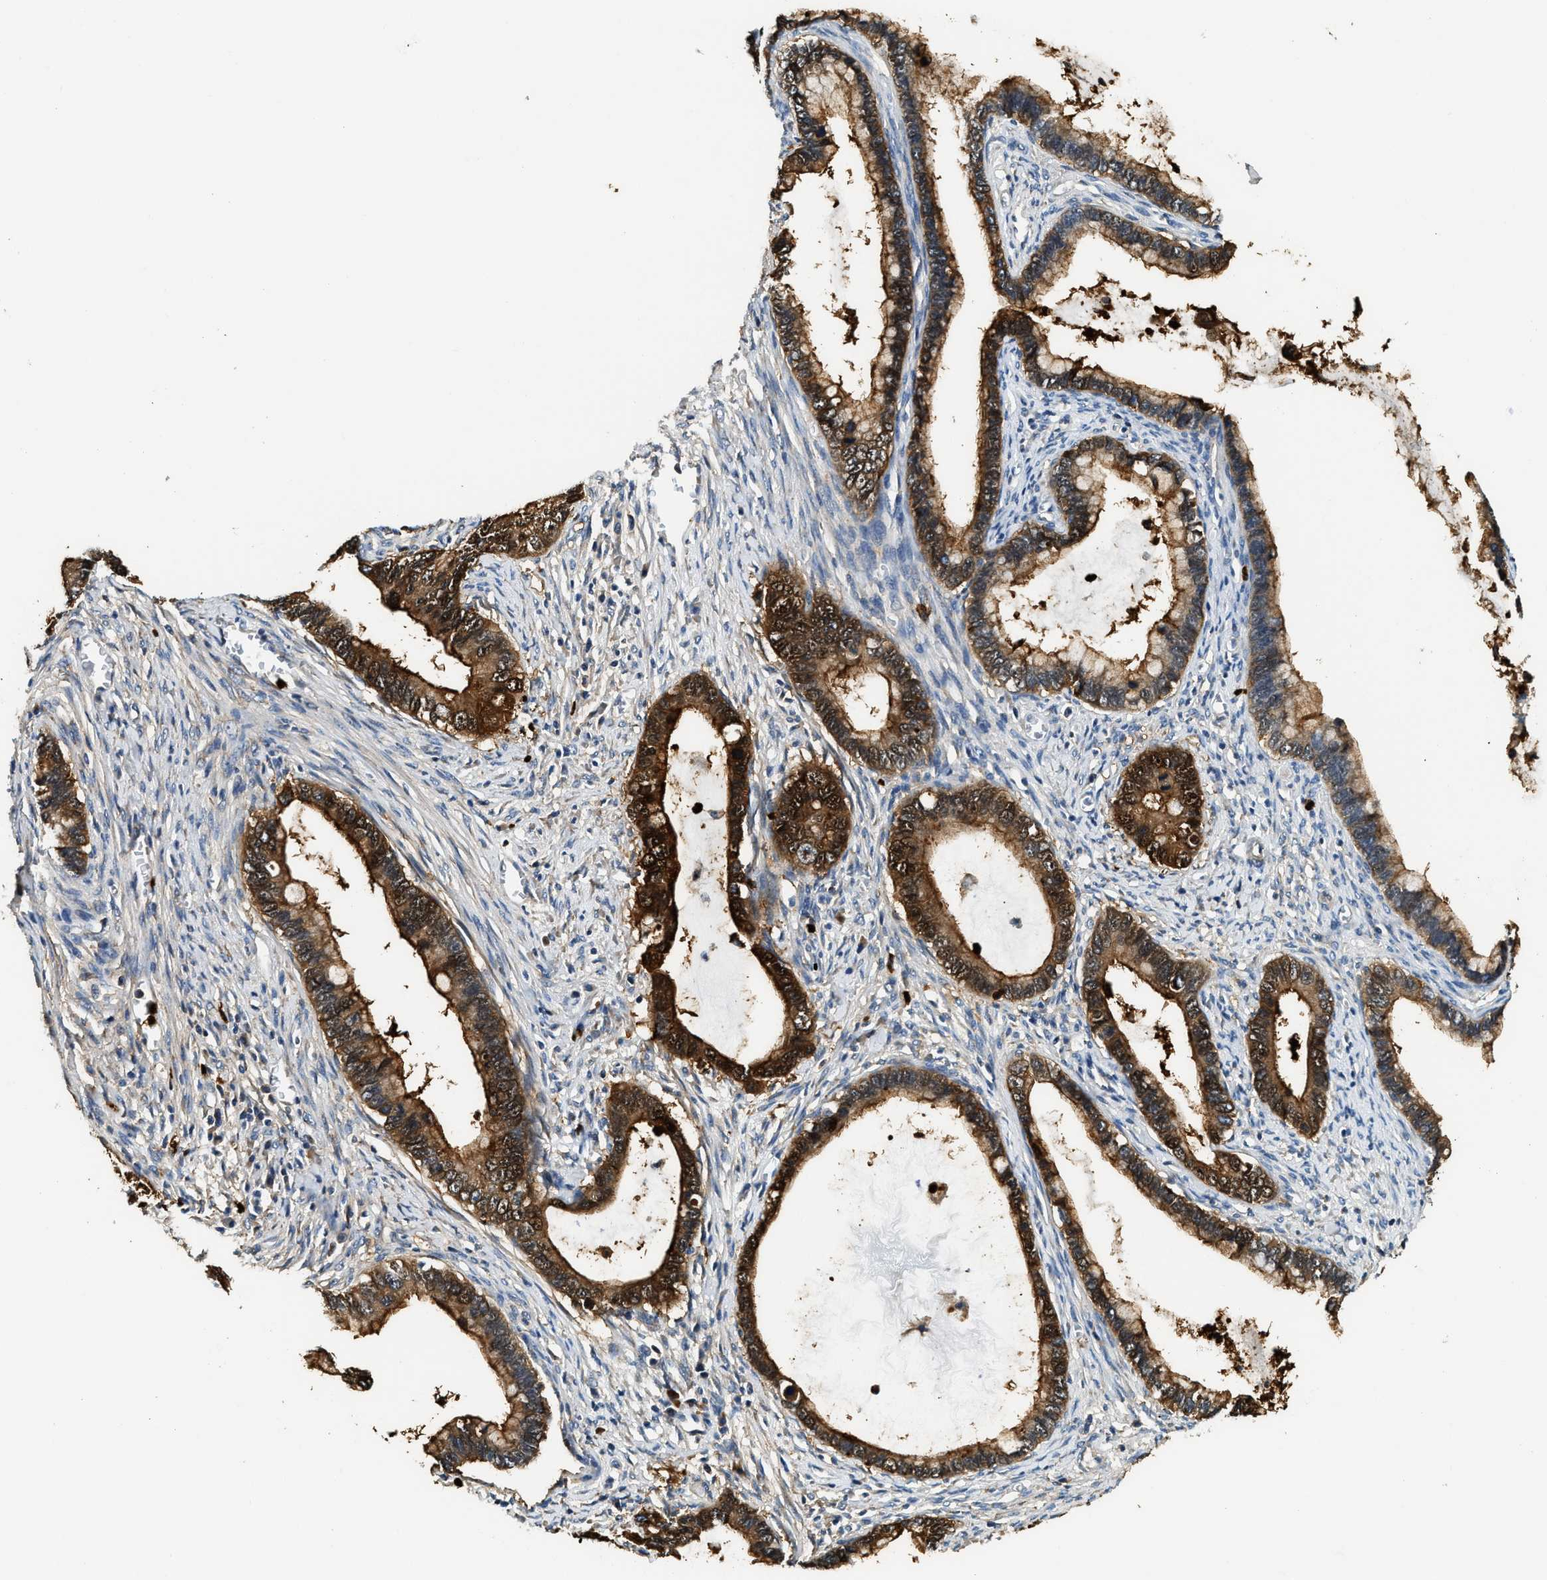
{"staining": {"intensity": "strong", "quantity": ">75%", "location": "cytoplasmic/membranous,nuclear"}, "tissue": "cervical cancer", "cell_type": "Tumor cells", "image_type": "cancer", "snomed": [{"axis": "morphology", "description": "Adenocarcinoma, NOS"}, {"axis": "topography", "description": "Cervix"}], "caption": "Brown immunohistochemical staining in cervical adenocarcinoma reveals strong cytoplasmic/membranous and nuclear positivity in about >75% of tumor cells. Using DAB (brown) and hematoxylin (blue) stains, captured at high magnification using brightfield microscopy.", "gene": "ANXA3", "patient": {"sex": "female", "age": 44}}